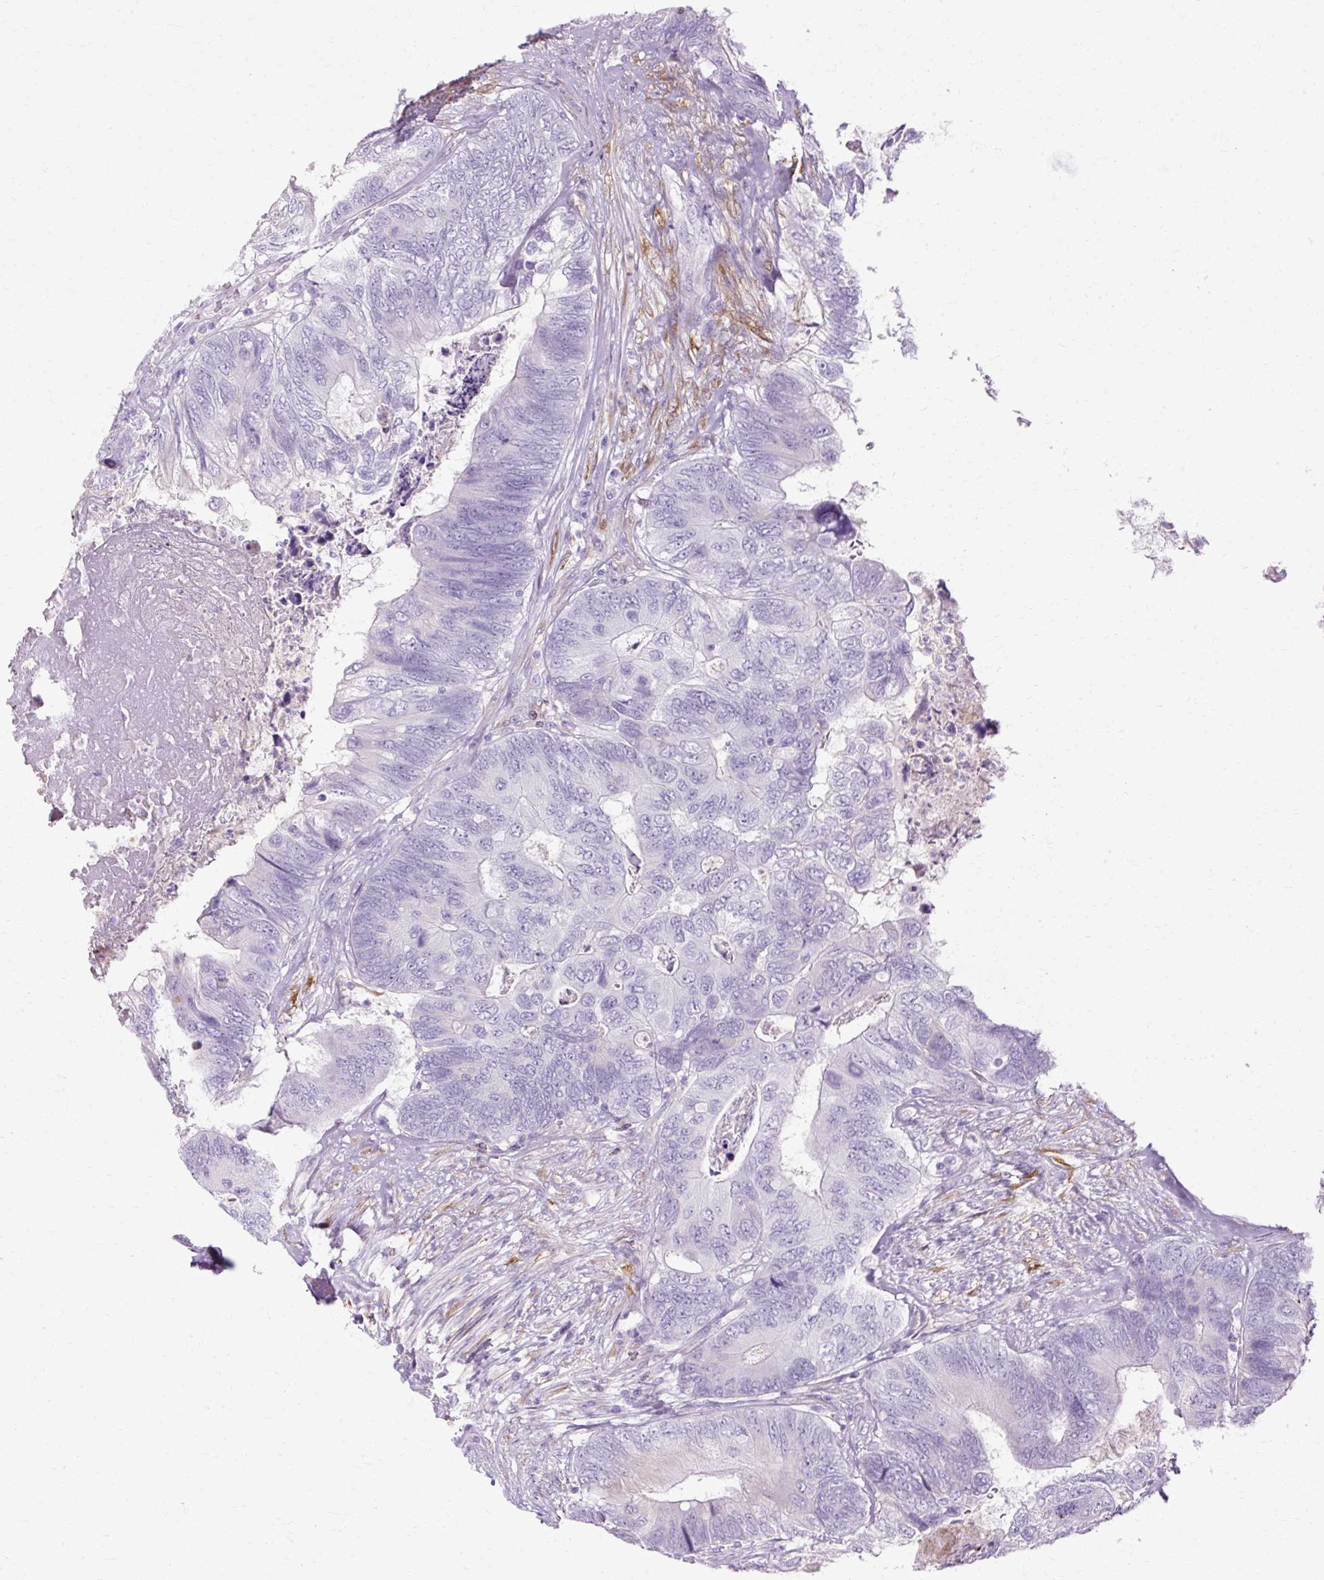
{"staining": {"intensity": "negative", "quantity": "none", "location": "none"}, "tissue": "colorectal cancer", "cell_type": "Tumor cells", "image_type": "cancer", "snomed": [{"axis": "morphology", "description": "Adenocarcinoma, NOS"}, {"axis": "topography", "description": "Colon"}], "caption": "IHC image of colorectal cancer stained for a protein (brown), which demonstrates no positivity in tumor cells. The staining was performed using DAB (3,3'-diaminobenzidine) to visualize the protein expression in brown, while the nuclei were stained in blue with hematoxylin (Magnification: 20x).", "gene": "HSD11B1", "patient": {"sex": "female", "age": 67}}